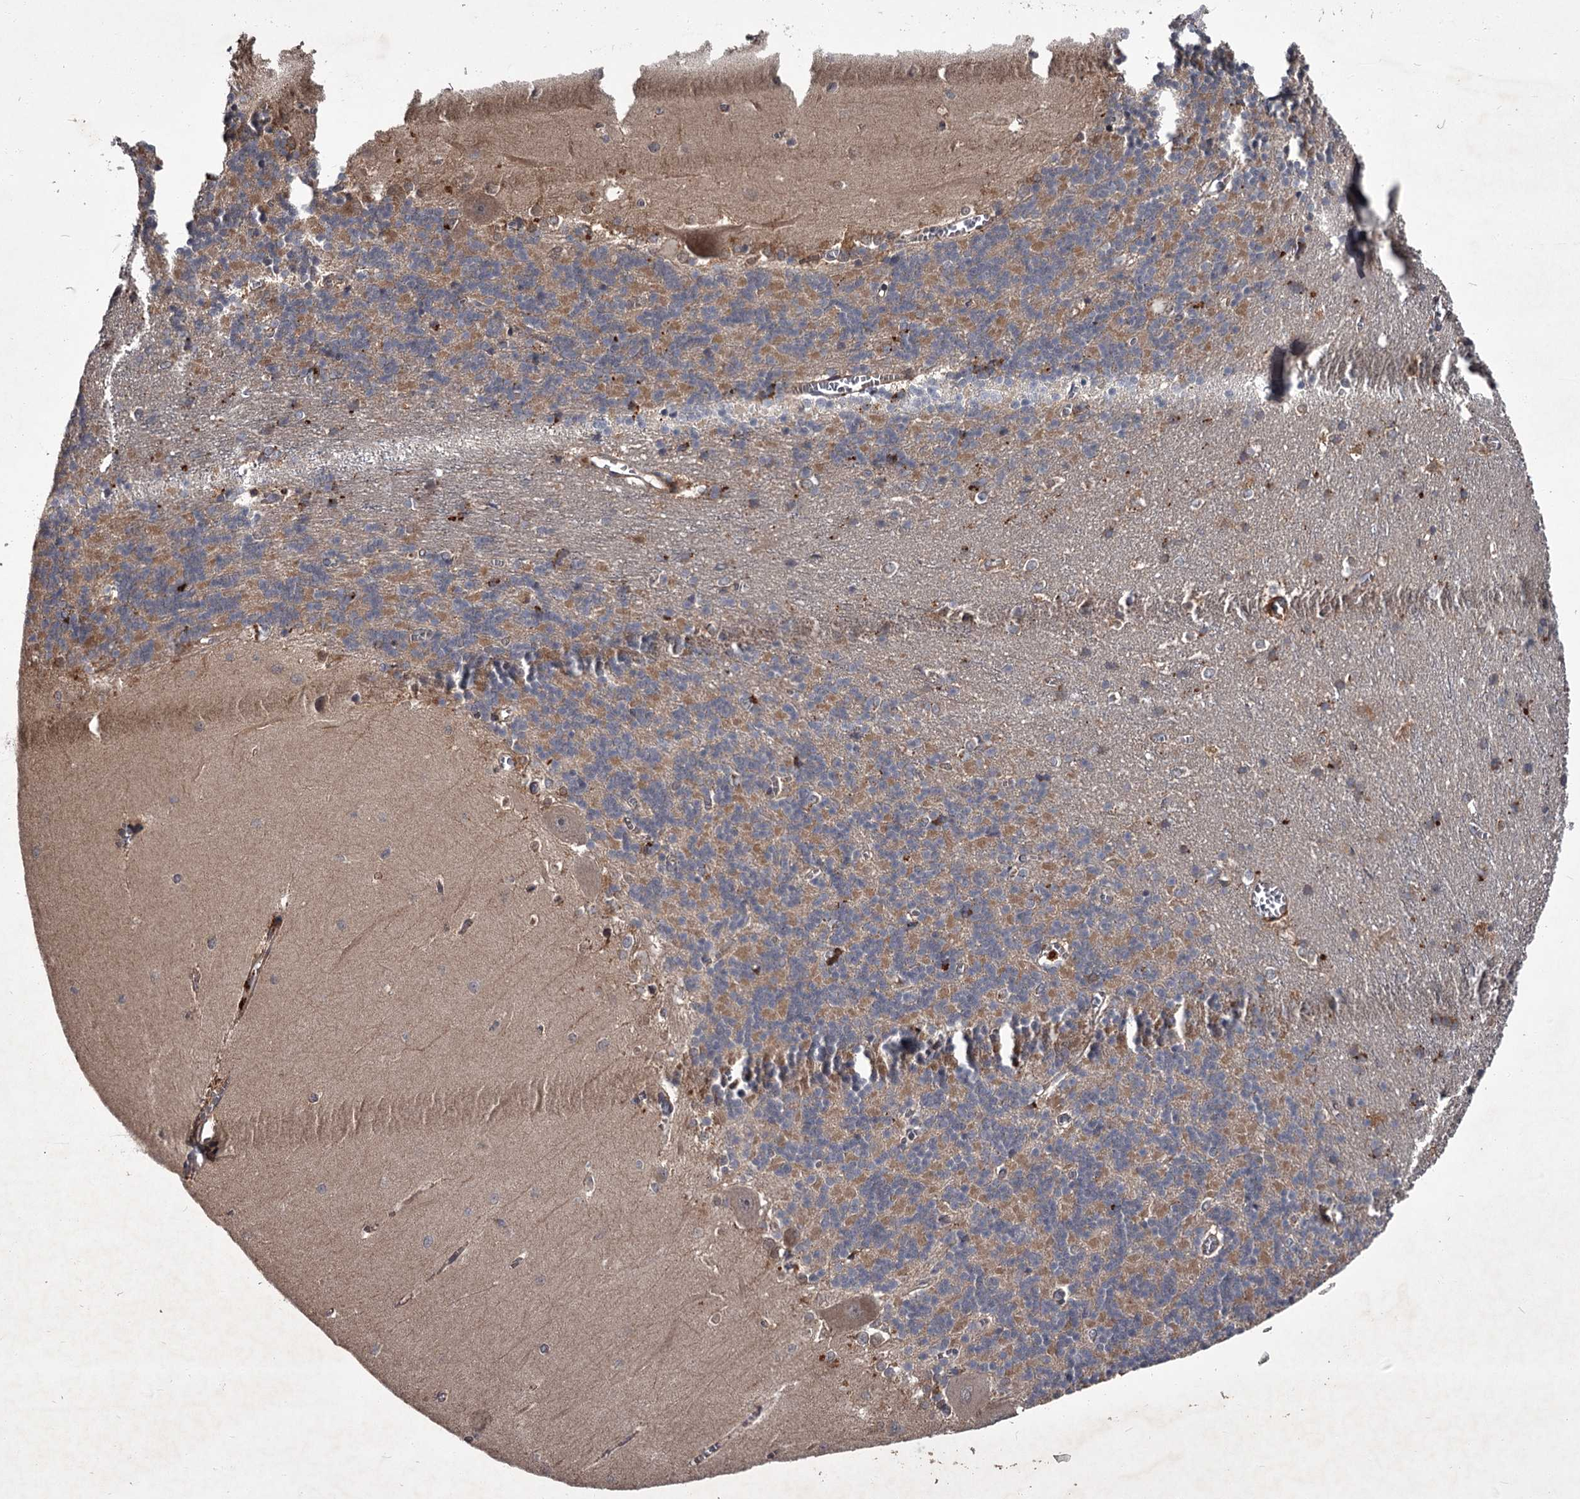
{"staining": {"intensity": "weak", "quantity": "25%-75%", "location": "cytoplasmic/membranous"}, "tissue": "cerebellum", "cell_type": "Cells in granular layer", "image_type": "normal", "snomed": [{"axis": "morphology", "description": "Normal tissue, NOS"}, {"axis": "topography", "description": "Cerebellum"}], "caption": "Protein expression analysis of unremarkable cerebellum exhibits weak cytoplasmic/membranous staining in approximately 25%-75% of cells in granular layer.", "gene": "UNC93B1", "patient": {"sex": "male", "age": 37}}